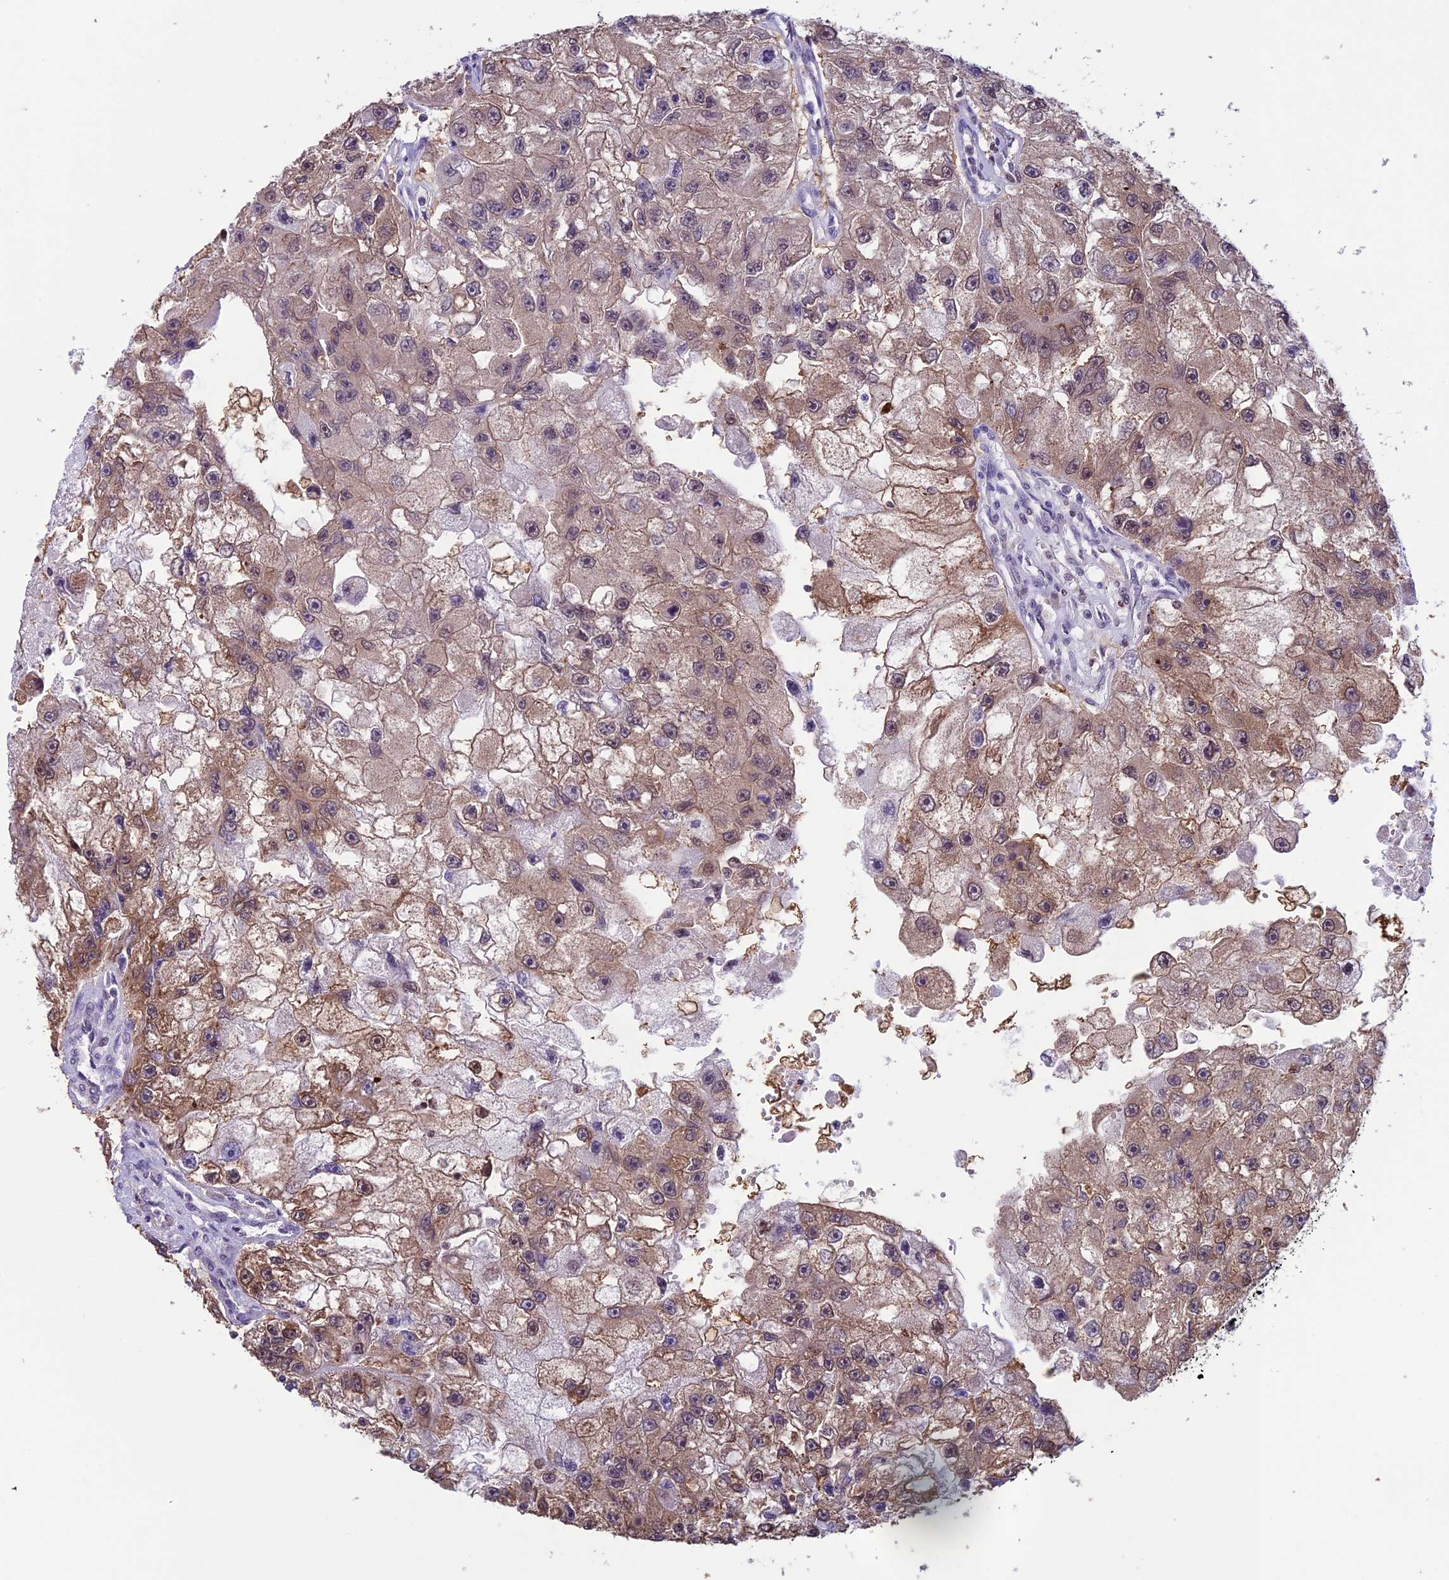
{"staining": {"intensity": "moderate", "quantity": "25%-75%", "location": "cytoplasmic/membranous,nuclear"}, "tissue": "renal cancer", "cell_type": "Tumor cells", "image_type": "cancer", "snomed": [{"axis": "morphology", "description": "Adenocarcinoma, NOS"}, {"axis": "topography", "description": "Kidney"}], "caption": "There is medium levels of moderate cytoplasmic/membranous and nuclear positivity in tumor cells of adenocarcinoma (renal), as demonstrated by immunohistochemical staining (brown color).", "gene": "MIS12", "patient": {"sex": "male", "age": 63}}